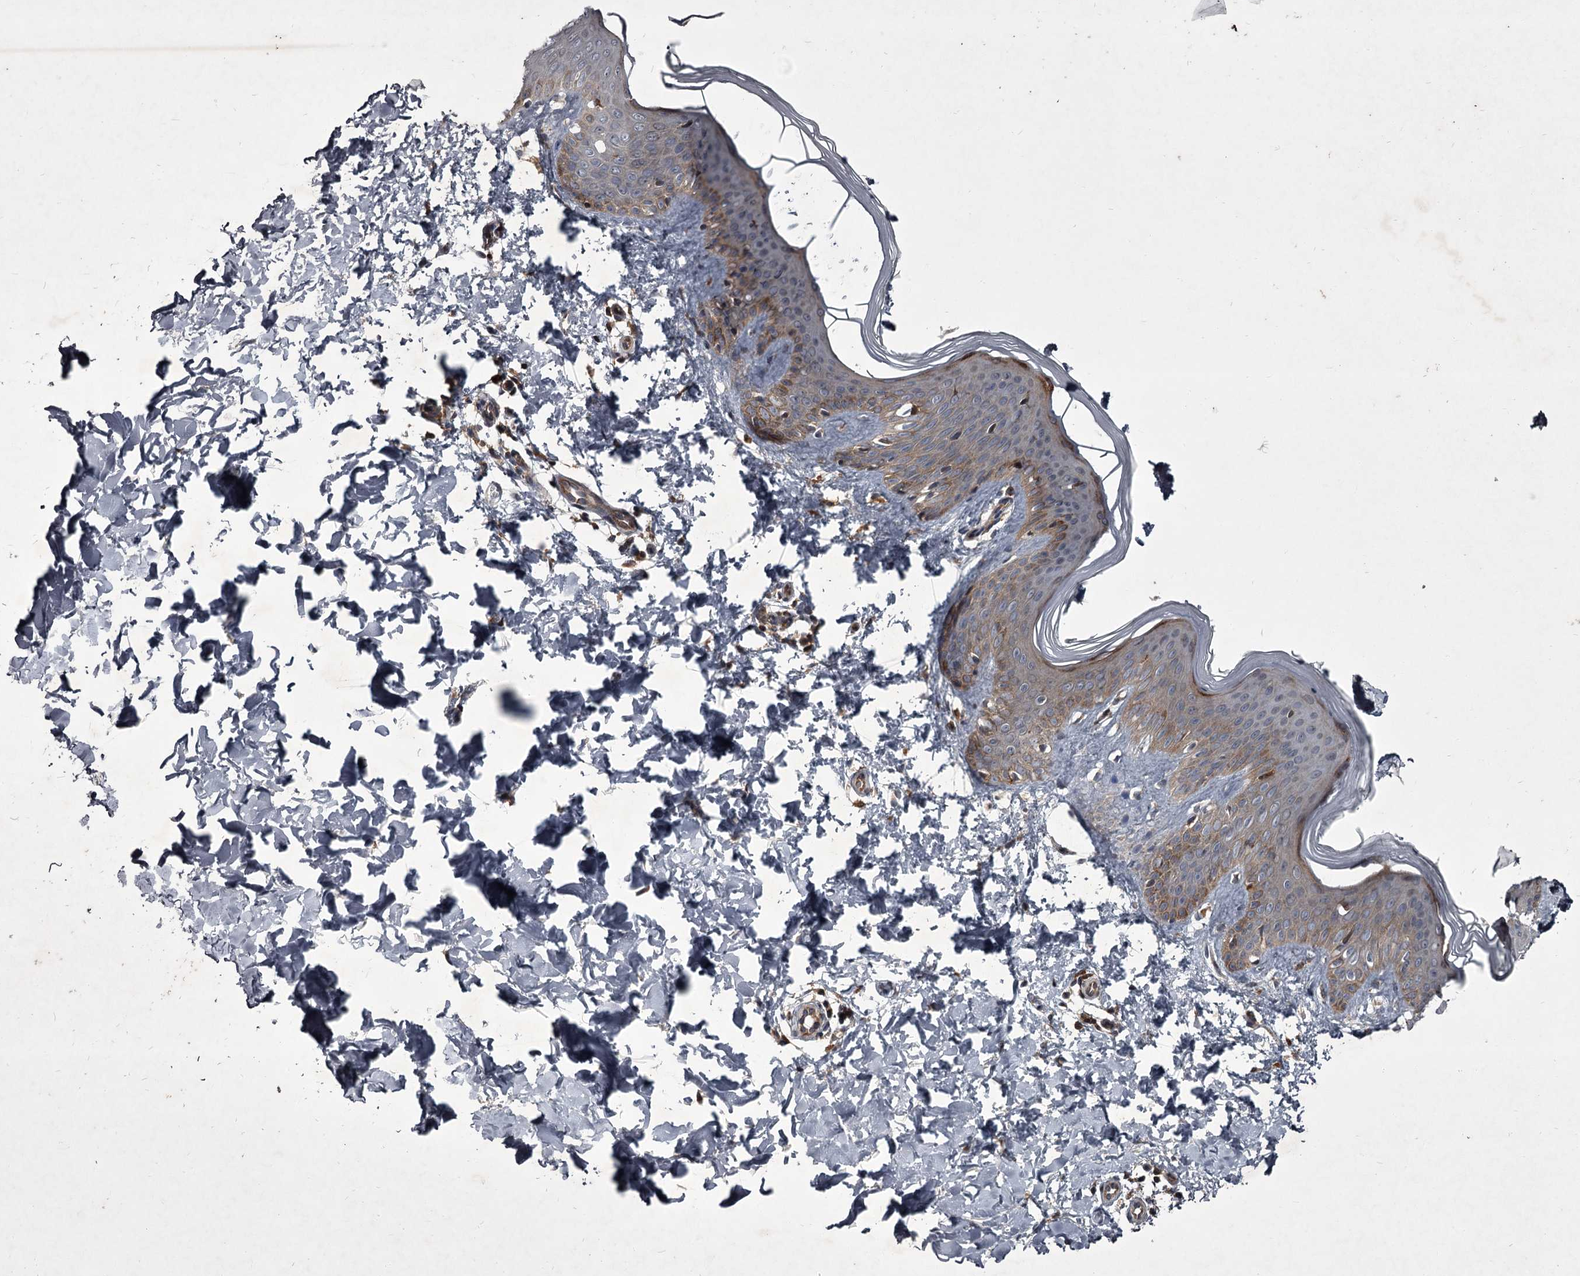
{"staining": {"intensity": "negative", "quantity": "none", "location": "none"}, "tissue": "skin", "cell_type": "Fibroblasts", "image_type": "normal", "snomed": [{"axis": "morphology", "description": "Normal tissue, NOS"}, {"axis": "topography", "description": "Skin"}], "caption": "DAB immunohistochemical staining of normal skin displays no significant staining in fibroblasts. (DAB (3,3'-diaminobenzidine) immunohistochemistry (IHC) visualized using brightfield microscopy, high magnification).", "gene": "UNC93B1", "patient": {"sex": "male", "age": 36}}